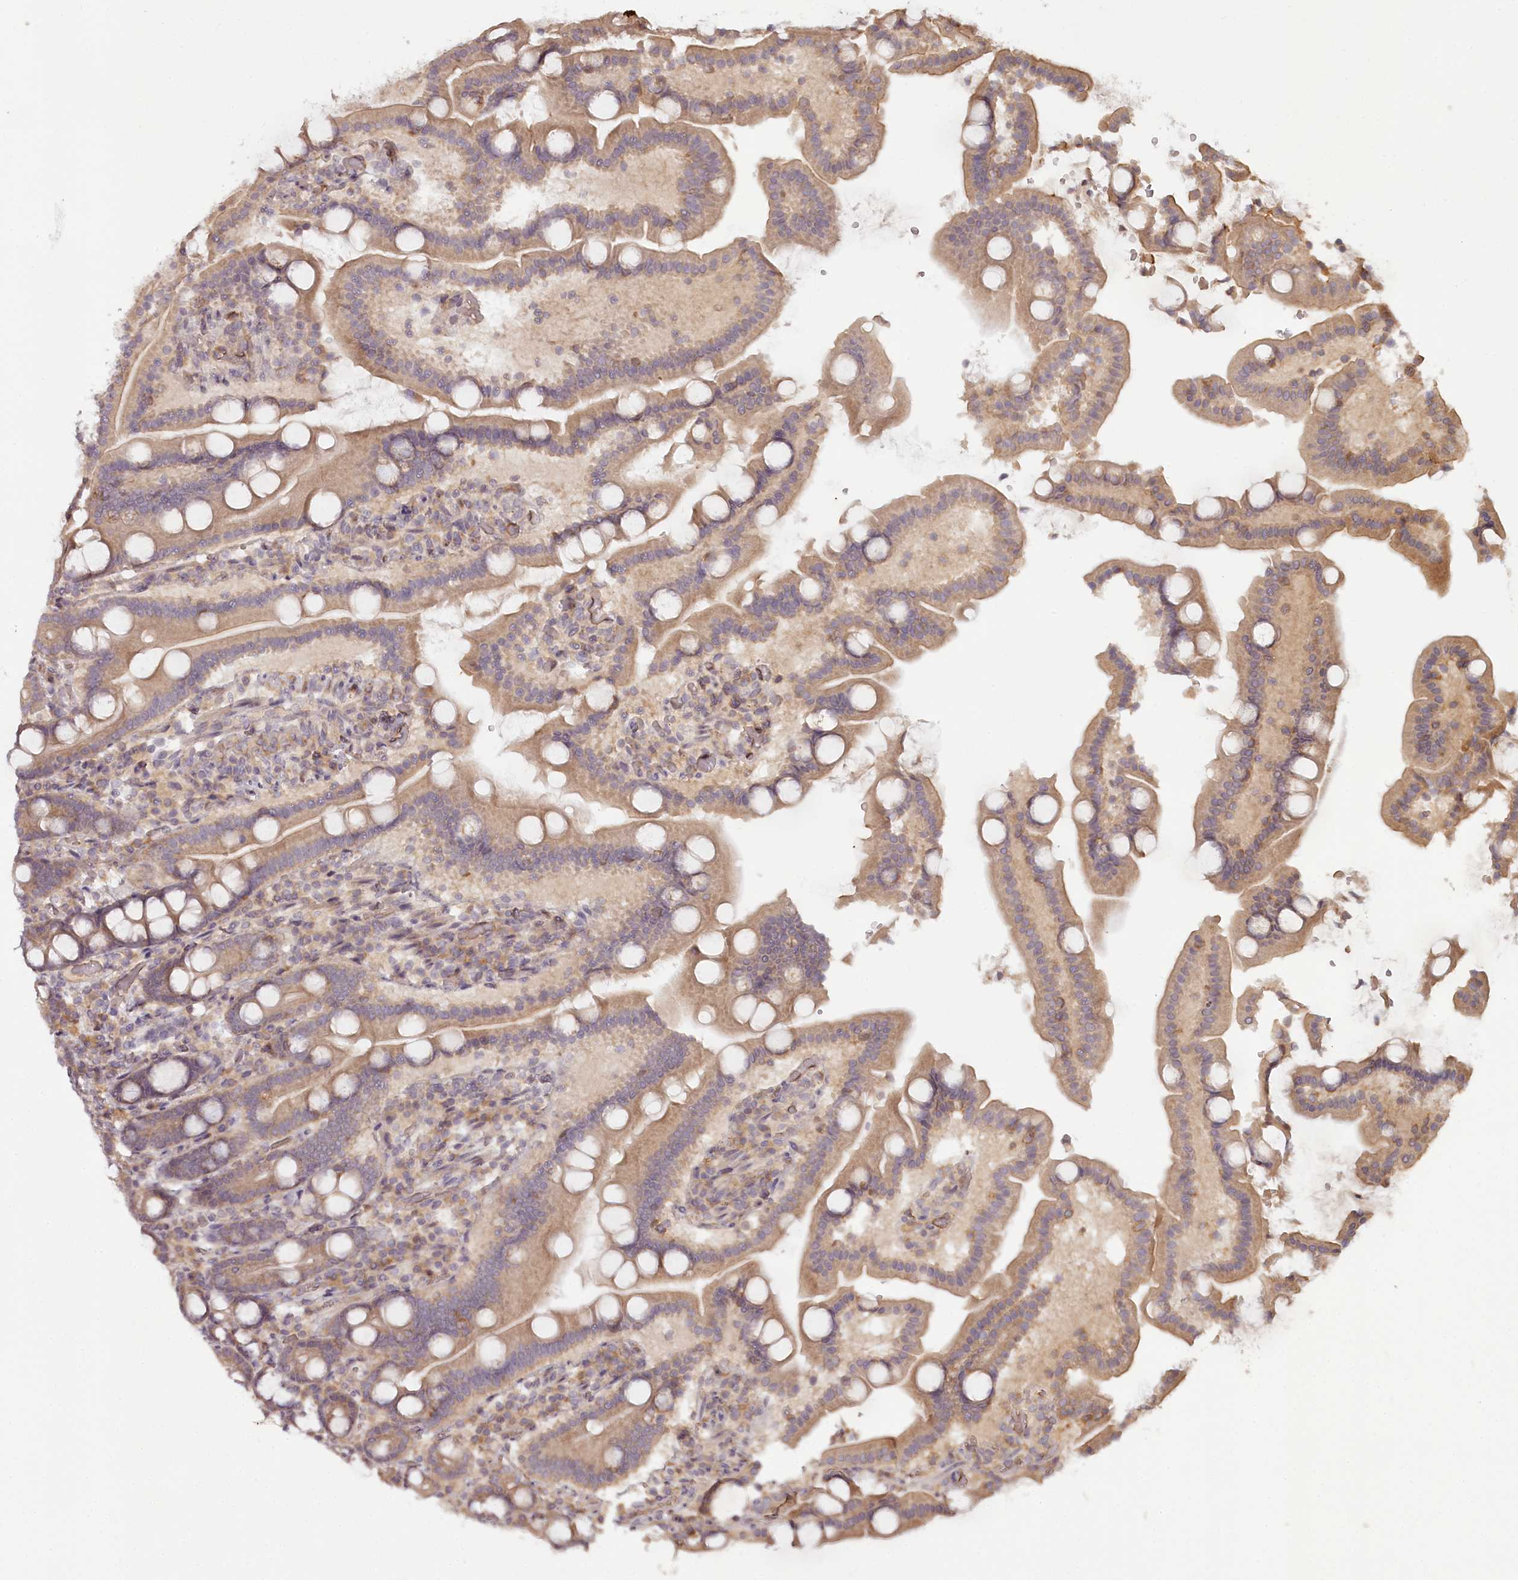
{"staining": {"intensity": "moderate", "quantity": ">75%", "location": "cytoplasmic/membranous"}, "tissue": "duodenum", "cell_type": "Glandular cells", "image_type": "normal", "snomed": [{"axis": "morphology", "description": "Normal tissue, NOS"}, {"axis": "topography", "description": "Duodenum"}], "caption": "Protein staining by immunohistochemistry exhibits moderate cytoplasmic/membranous staining in about >75% of glandular cells in normal duodenum. (Brightfield microscopy of DAB IHC at high magnification).", "gene": "TMIE", "patient": {"sex": "male", "age": 55}}